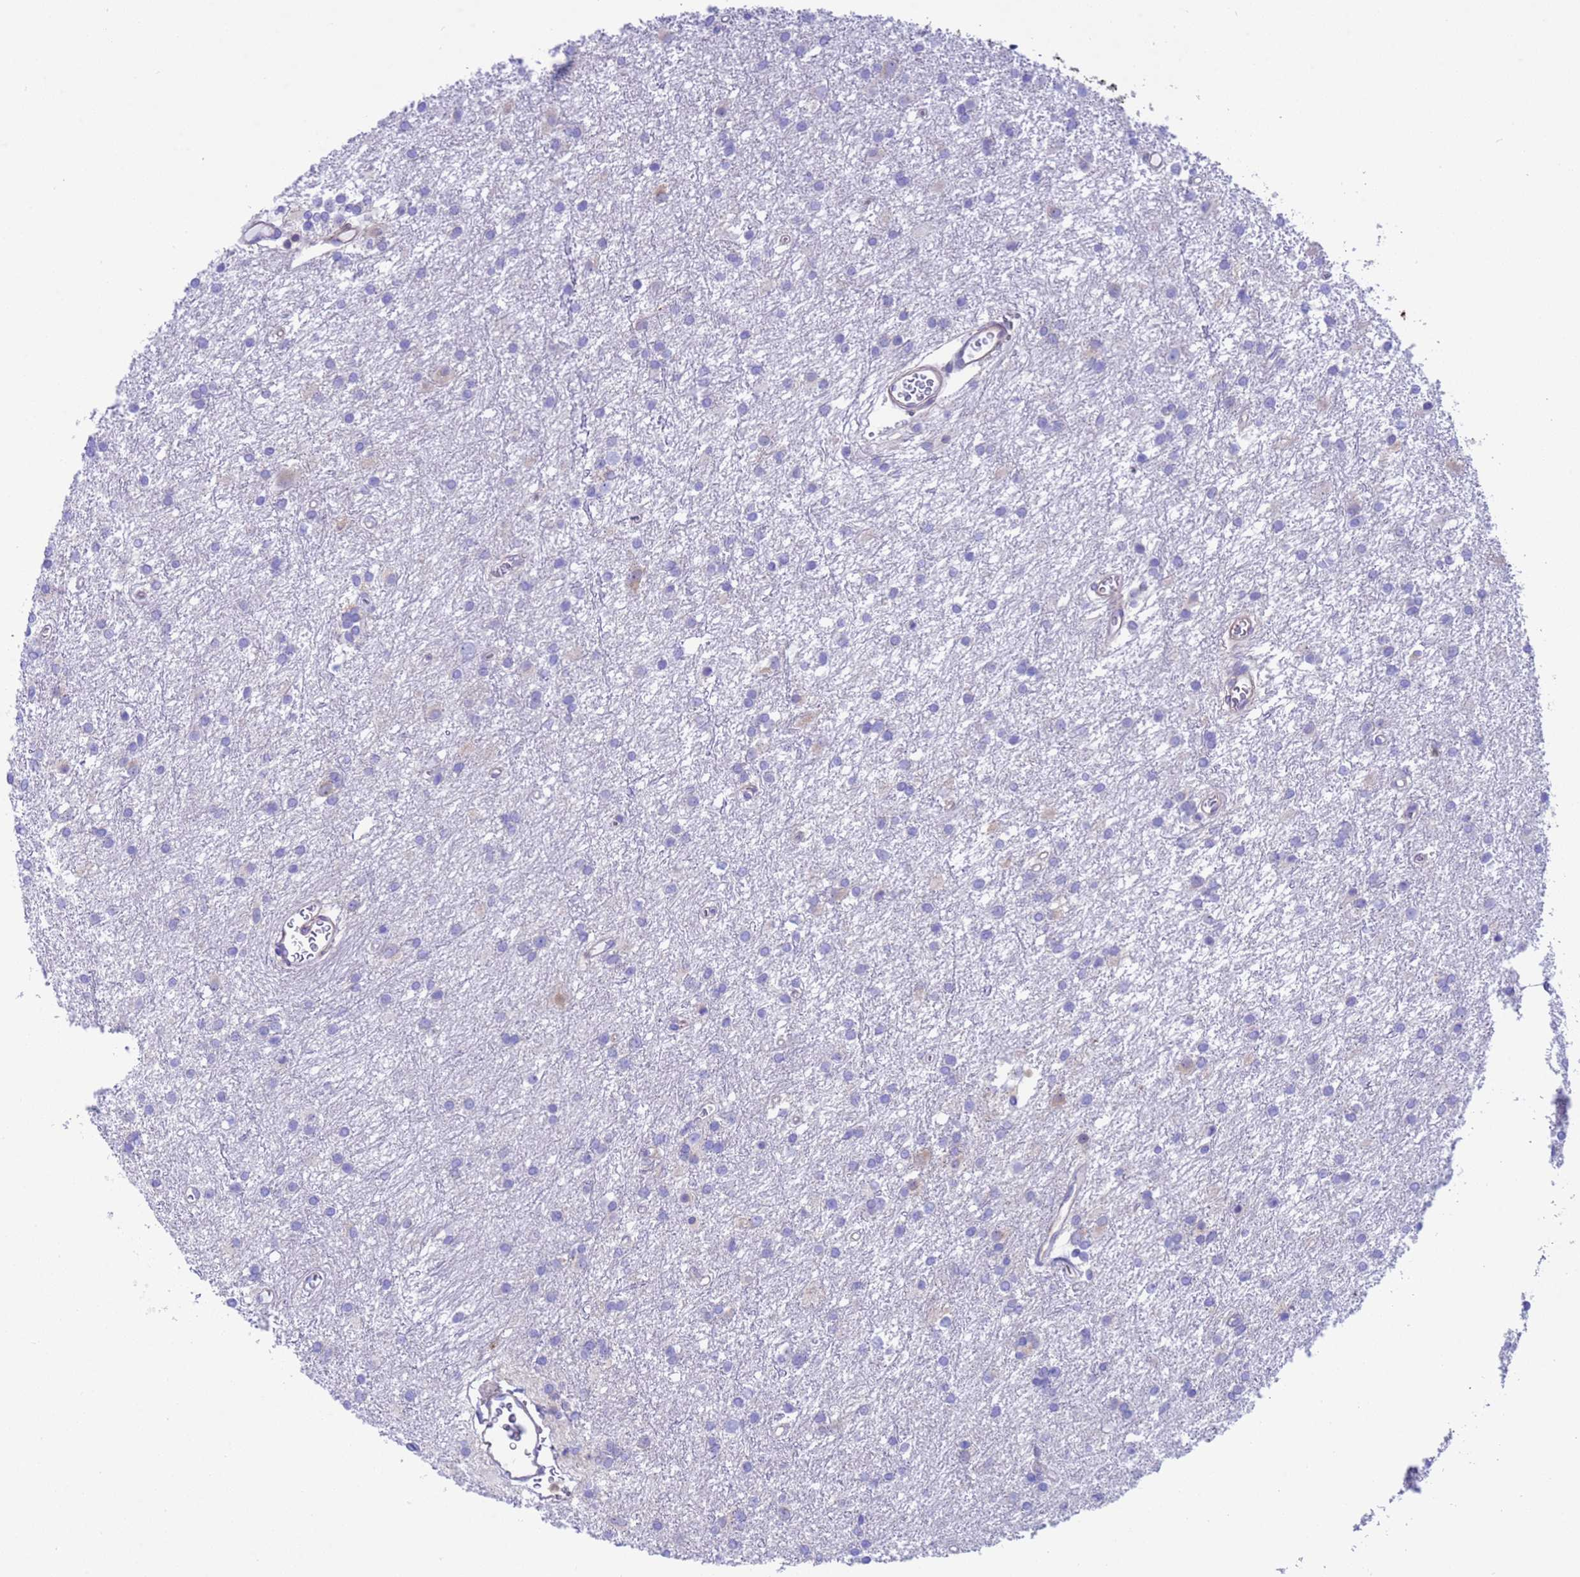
{"staining": {"intensity": "negative", "quantity": "none", "location": "none"}, "tissue": "glioma", "cell_type": "Tumor cells", "image_type": "cancer", "snomed": [{"axis": "morphology", "description": "Glioma, malignant, High grade"}, {"axis": "topography", "description": "Brain"}], "caption": "IHC micrograph of human glioma stained for a protein (brown), which displays no positivity in tumor cells.", "gene": "C6orf47", "patient": {"sex": "female", "age": 50}}